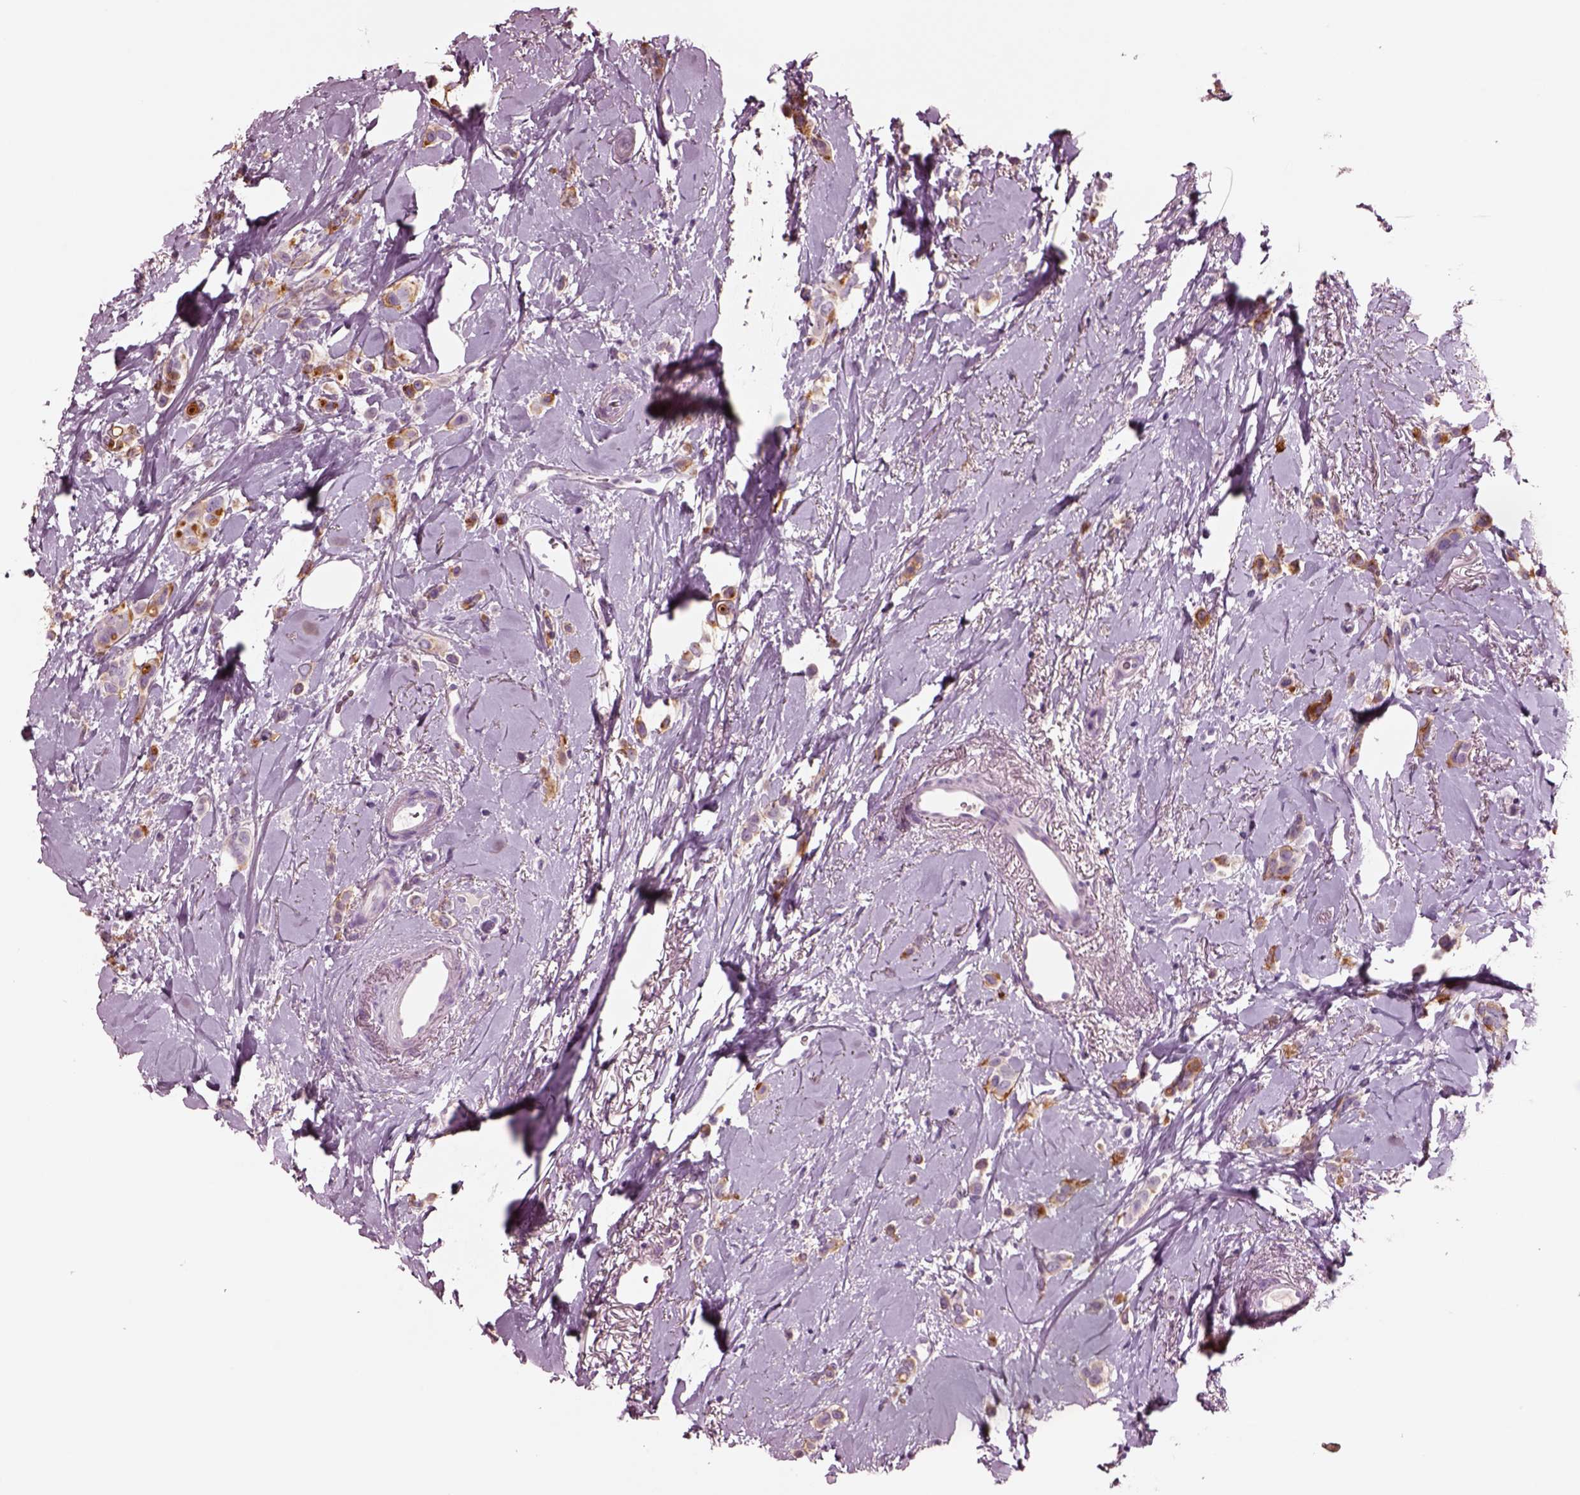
{"staining": {"intensity": "moderate", "quantity": ">75%", "location": "cytoplasmic/membranous"}, "tissue": "breast cancer", "cell_type": "Tumor cells", "image_type": "cancer", "snomed": [{"axis": "morphology", "description": "Lobular carcinoma"}, {"axis": "topography", "description": "Breast"}], "caption": "The image demonstrates immunohistochemical staining of breast cancer (lobular carcinoma). There is moderate cytoplasmic/membranous positivity is identified in approximately >75% of tumor cells.", "gene": "NMRK2", "patient": {"sex": "female", "age": 66}}